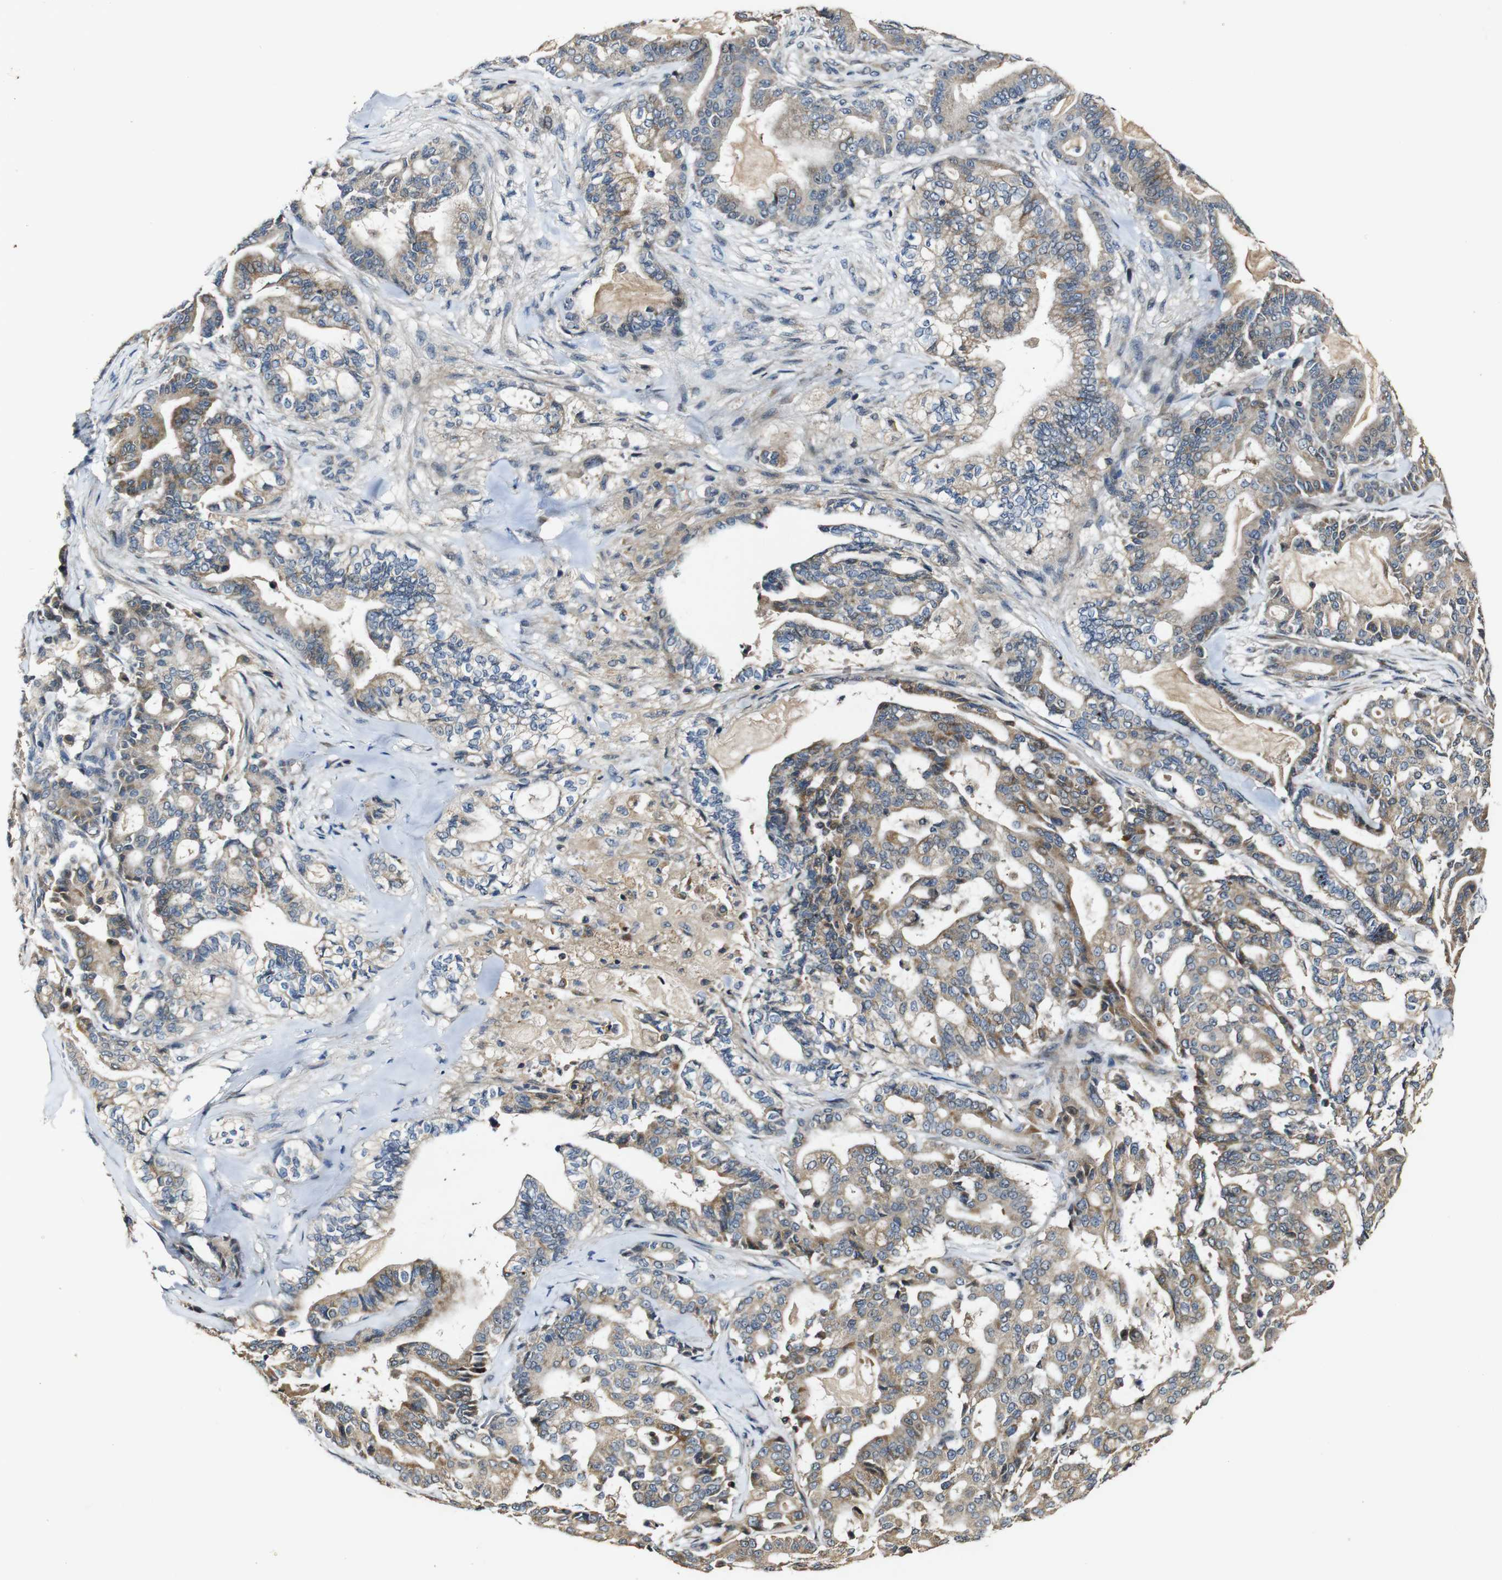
{"staining": {"intensity": "weak", "quantity": ">75%", "location": "cytoplasmic/membranous"}, "tissue": "pancreatic cancer", "cell_type": "Tumor cells", "image_type": "cancer", "snomed": [{"axis": "morphology", "description": "Adenocarcinoma, NOS"}, {"axis": "topography", "description": "Pancreas"}], "caption": "Pancreatic cancer stained with DAB IHC reveals low levels of weak cytoplasmic/membranous expression in approximately >75% of tumor cells. (DAB = brown stain, brightfield microscopy at high magnification).", "gene": "MAGI2", "patient": {"sex": "male", "age": 63}}